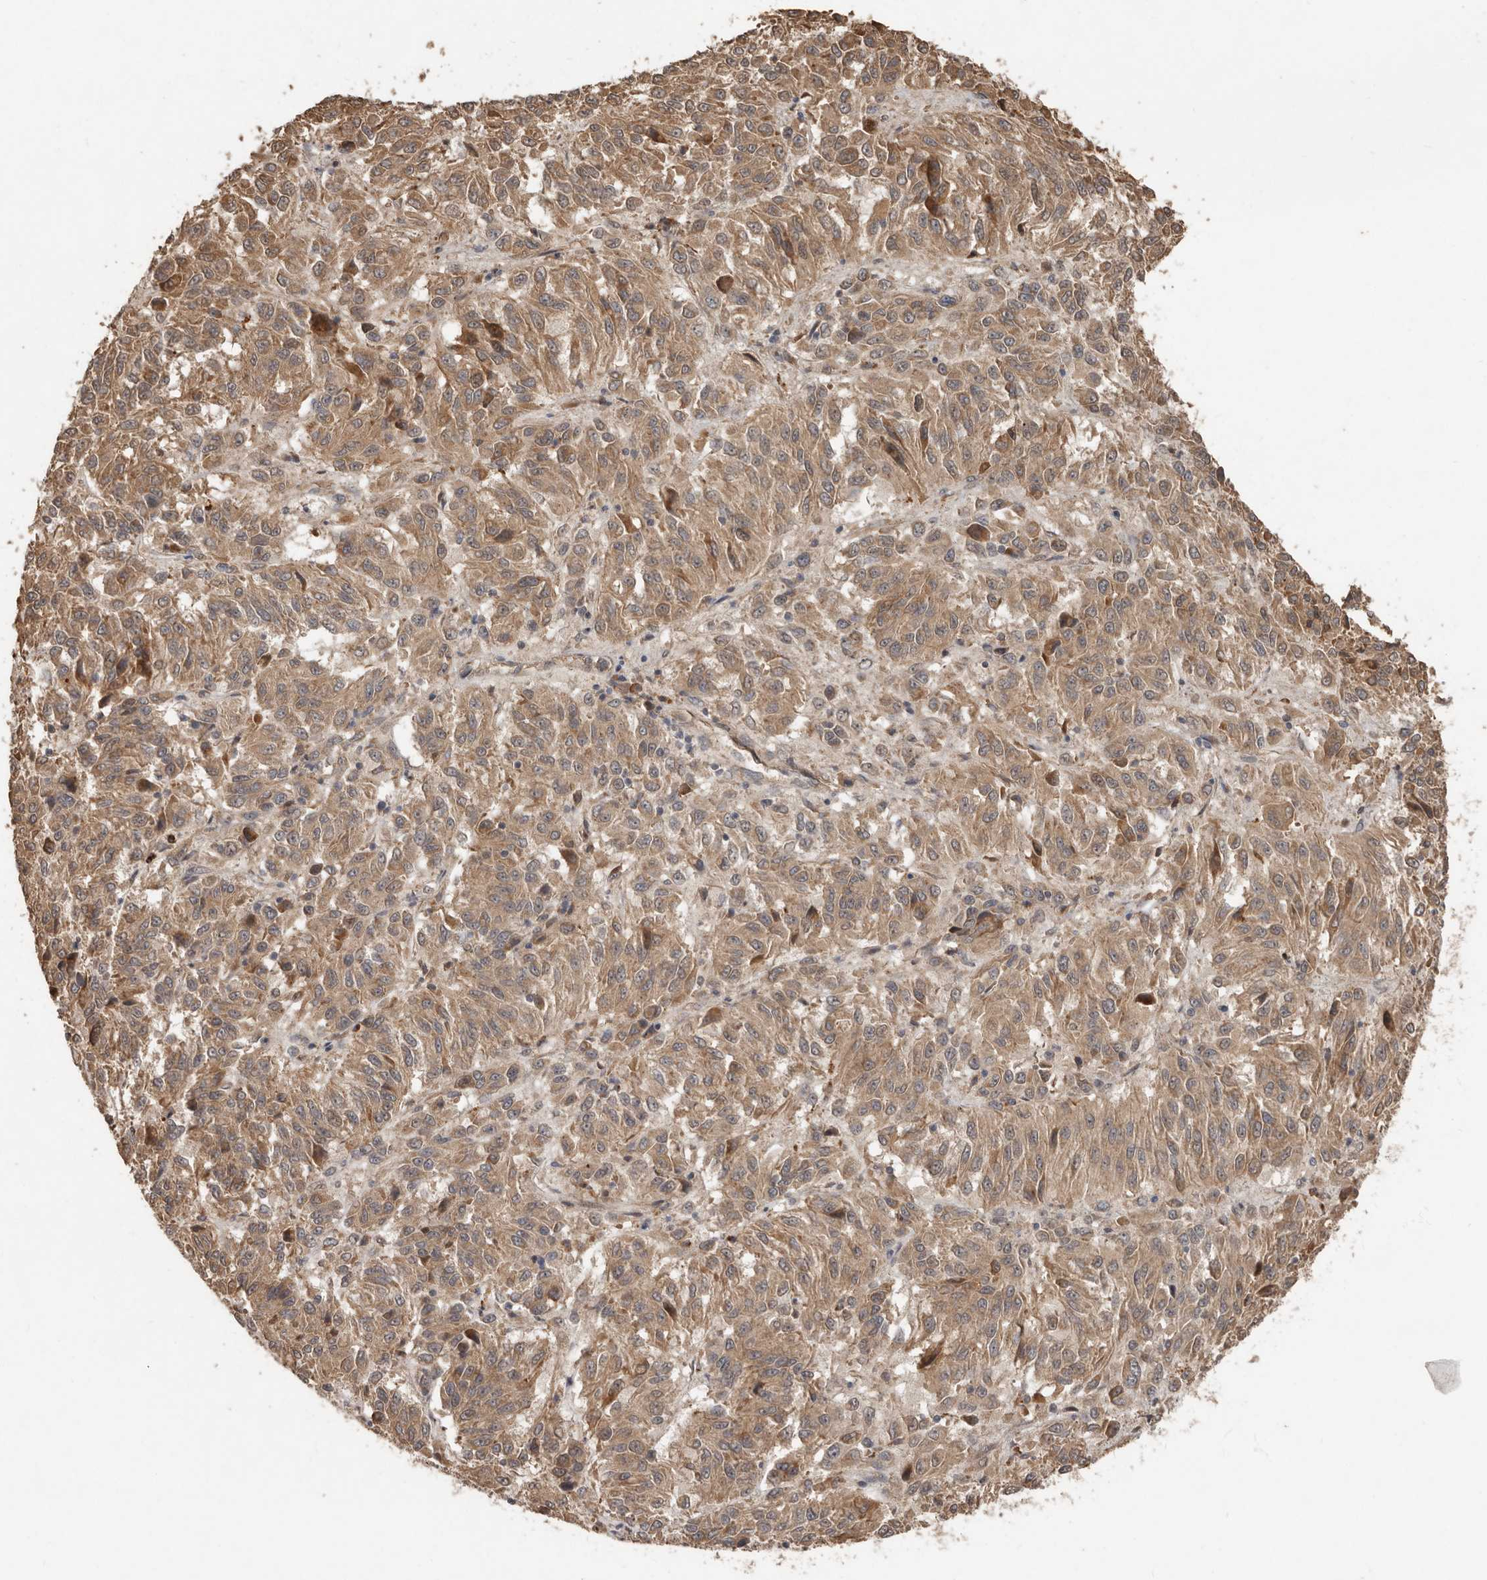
{"staining": {"intensity": "moderate", "quantity": ">75%", "location": "cytoplasmic/membranous"}, "tissue": "melanoma", "cell_type": "Tumor cells", "image_type": "cancer", "snomed": [{"axis": "morphology", "description": "Malignant melanoma, Metastatic site"}, {"axis": "topography", "description": "Lung"}], "caption": "A micrograph of human malignant melanoma (metastatic site) stained for a protein demonstrates moderate cytoplasmic/membranous brown staining in tumor cells.", "gene": "KIF26B", "patient": {"sex": "male", "age": 64}}